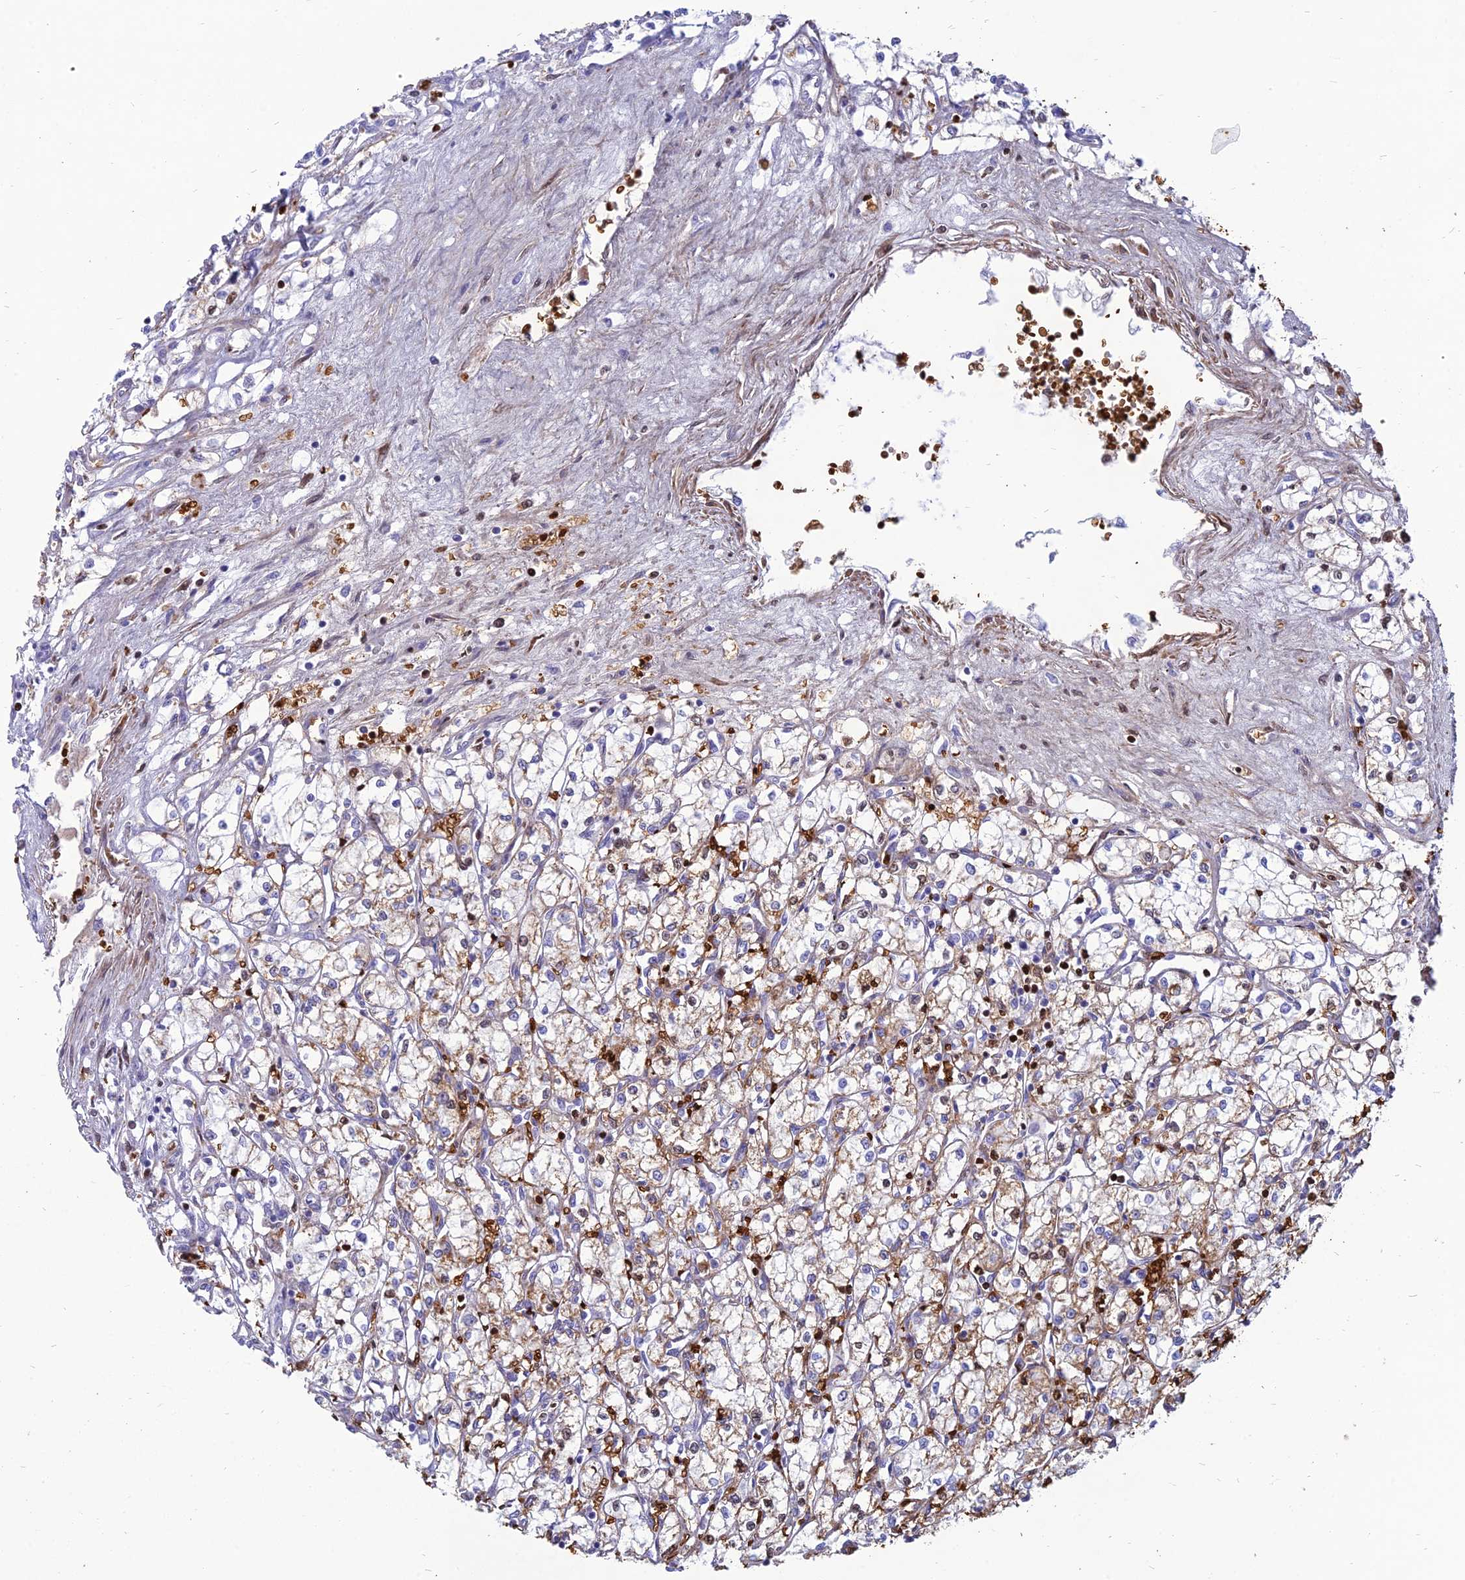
{"staining": {"intensity": "weak", "quantity": "<25%", "location": "cytoplasmic/membranous"}, "tissue": "renal cancer", "cell_type": "Tumor cells", "image_type": "cancer", "snomed": [{"axis": "morphology", "description": "Adenocarcinoma, NOS"}, {"axis": "topography", "description": "Kidney"}], "caption": "Tumor cells are negative for brown protein staining in renal cancer (adenocarcinoma).", "gene": "HHAT", "patient": {"sex": "male", "age": 59}}